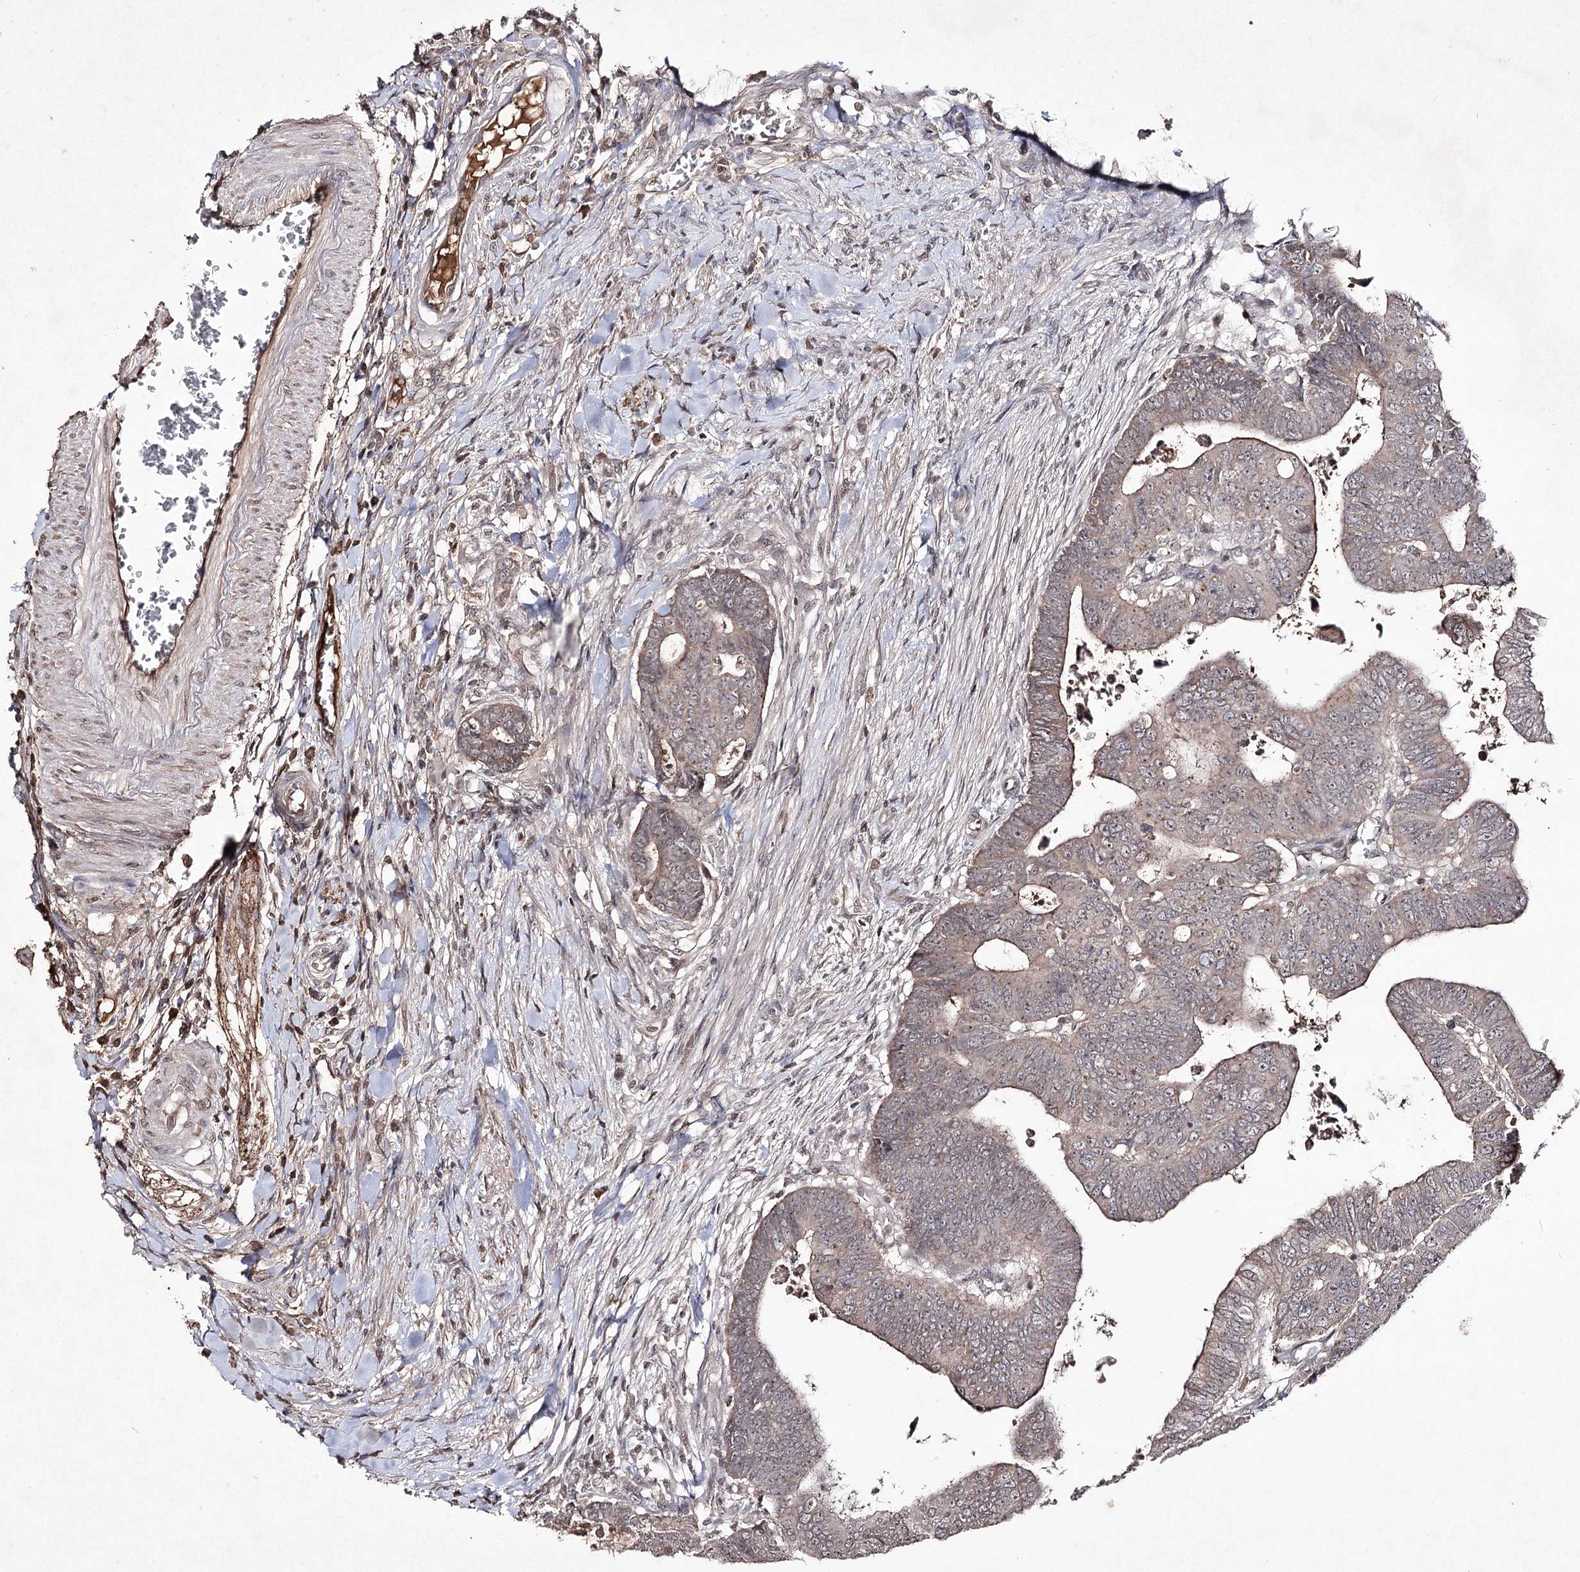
{"staining": {"intensity": "weak", "quantity": "<25%", "location": "cytoplasmic/membranous"}, "tissue": "colorectal cancer", "cell_type": "Tumor cells", "image_type": "cancer", "snomed": [{"axis": "morphology", "description": "Normal tissue, NOS"}, {"axis": "morphology", "description": "Adenocarcinoma, NOS"}, {"axis": "topography", "description": "Rectum"}], "caption": "An immunohistochemistry micrograph of colorectal adenocarcinoma is shown. There is no staining in tumor cells of colorectal adenocarcinoma.", "gene": "SYNGR3", "patient": {"sex": "female", "age": 65}}